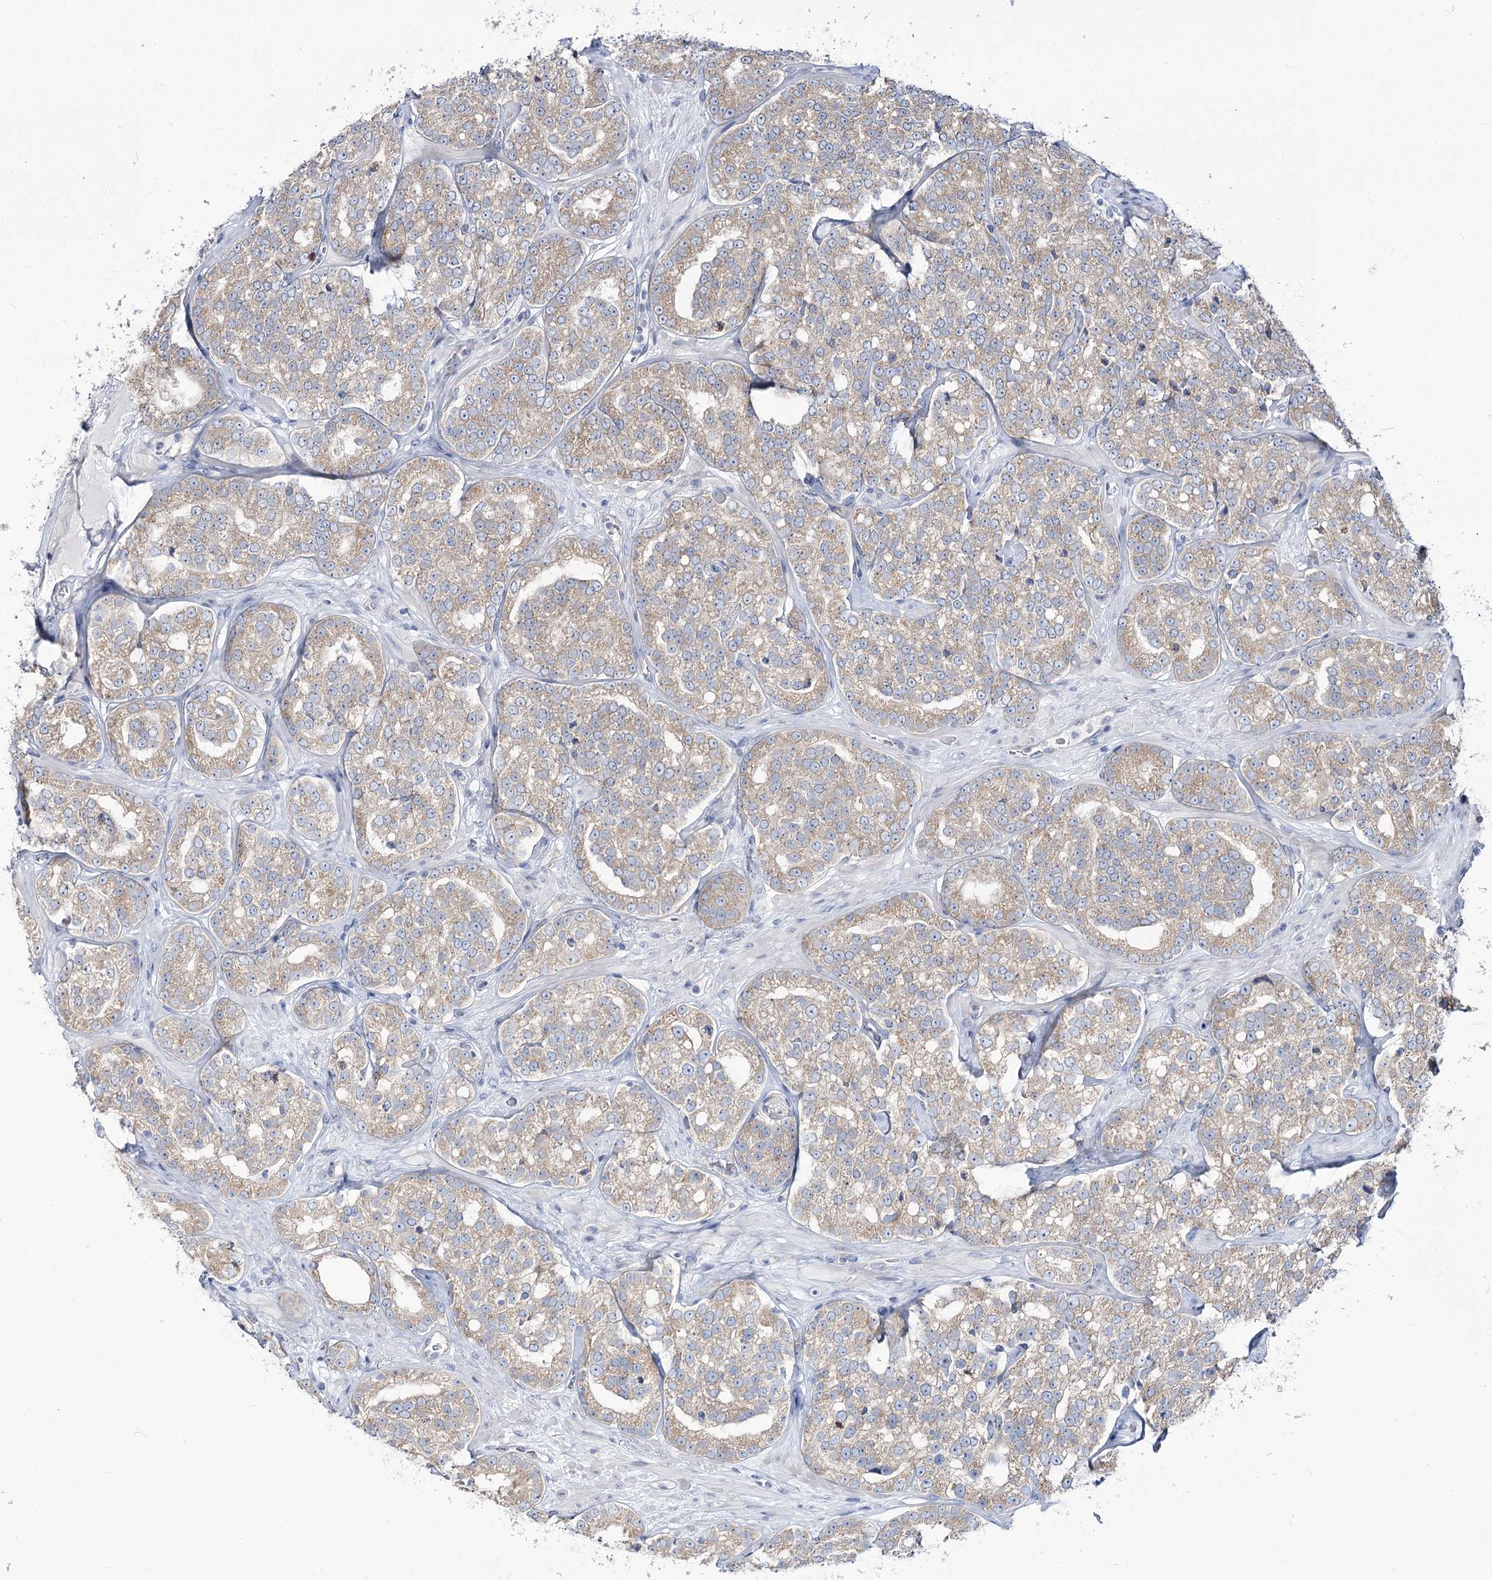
{"staining": {"intensity": "weak", "quantity": "25%-75%", "location": "cytoplasmic/membranous"}, "tissue": "prostate cancer", "cell_type": "Tumor cells", "image_type": "cancer", "snomed": [{"axis": "morphology", "description": "Normal tissue, NOS"}, {"axis": "morphology", "description": "Adenocarcinoma, High grade"}, {"axis": "topography", "description": "Prostate"}], "caption": "Tumor cells show low levels of weak cytoplasmic/membranous positivity in approximately 25%-75% of cells in high-grade adenocarcinoma (prostate). Nuclei are stained in blue.", "gene": "SUOX", "patient": {"sex": "male", "age": 83}}